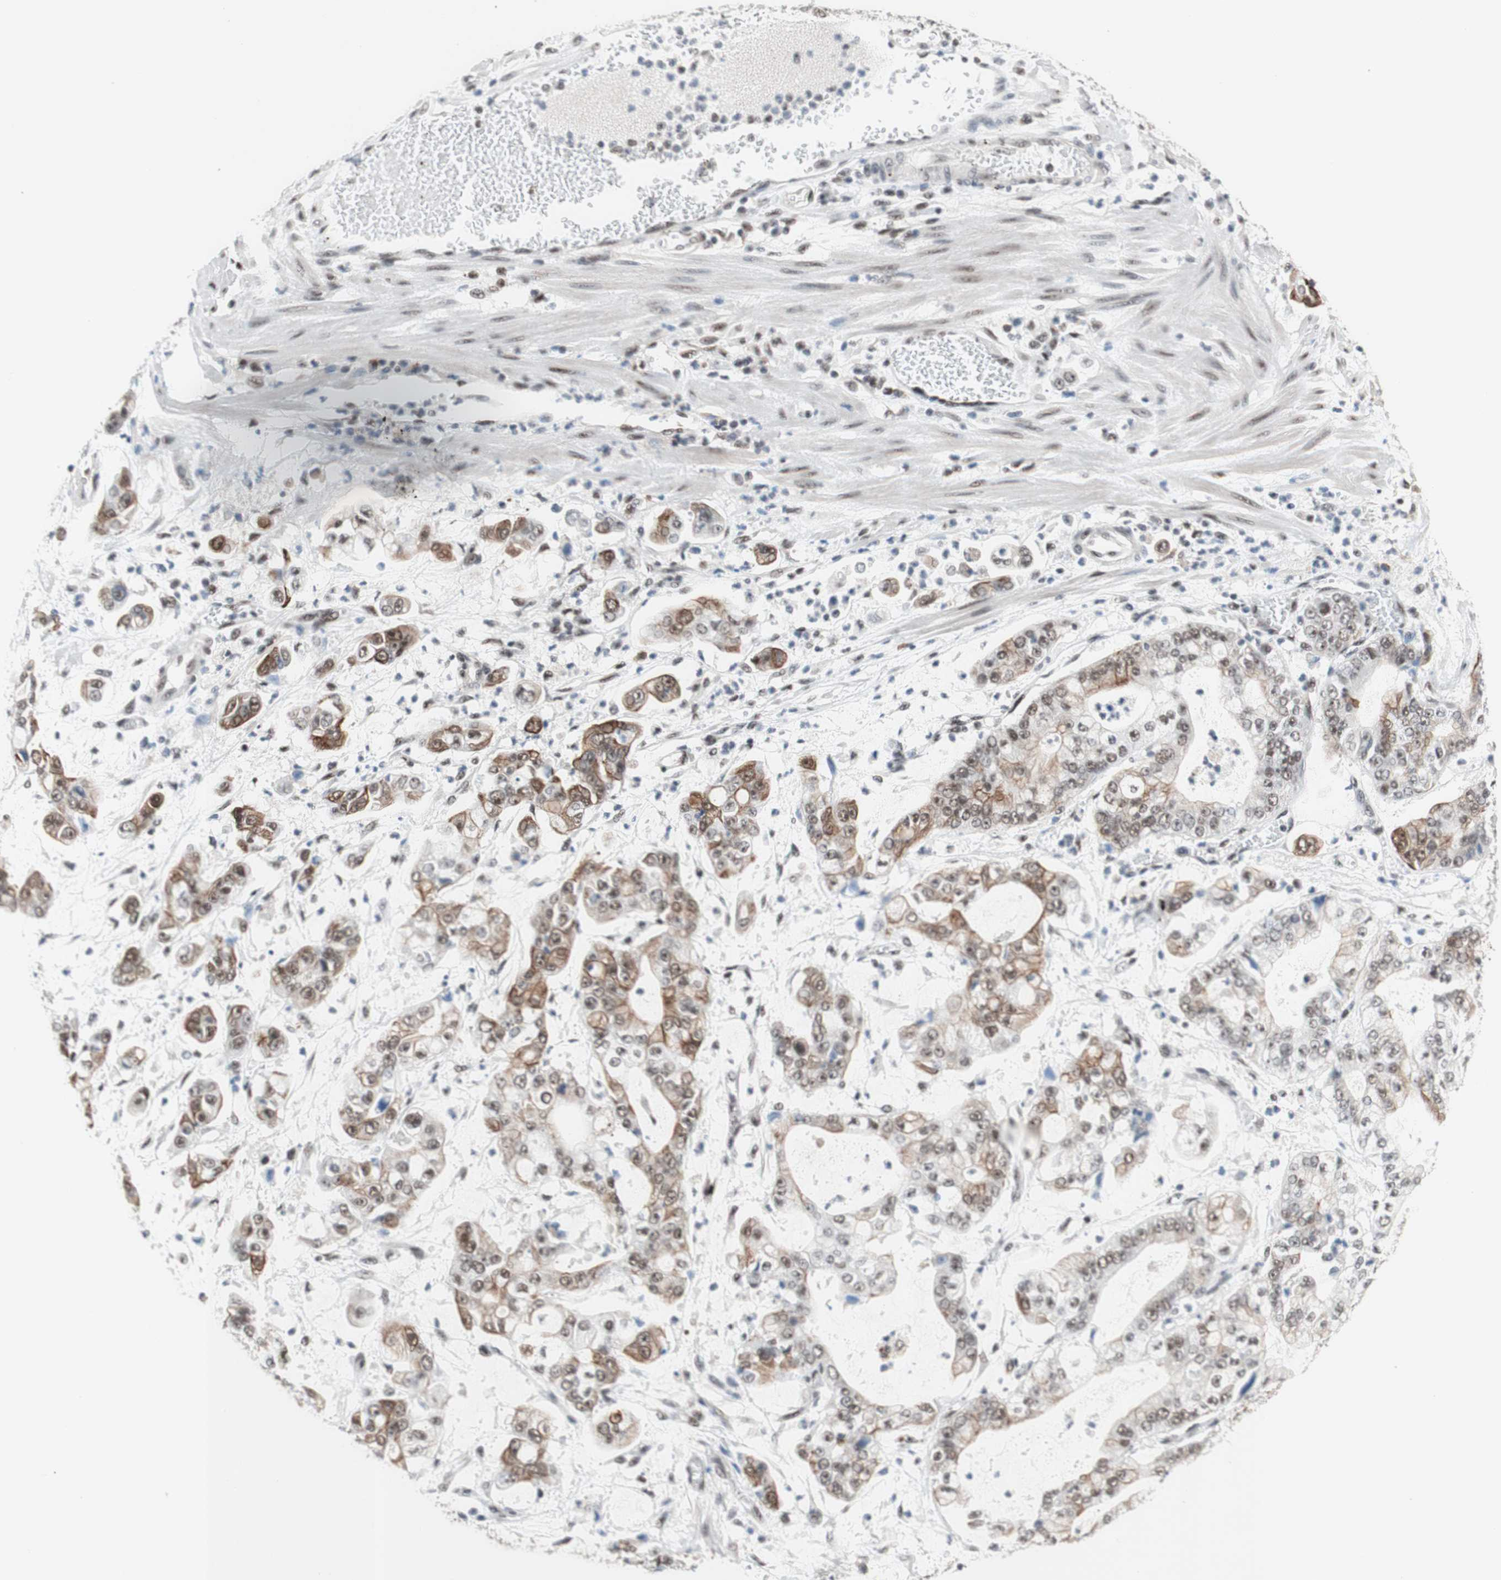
{"staining": {"intensity": "moderate", "quantity": ">75%", "location": "cytoplasmic/membranous,nuclear"}, "tissue": "stomach cancer", "cell_type": "Tumor cells", "image_type": "cancer", "snomed": [{"axis": "morphology", "description": "Adenocarcinoma, NOS"}, {"axis": "topography", "description": "Stomach"}], "caption": "This is an image of immunohistochemistry staining of stomach adenocarcinoma, which shows moderate expression in the cytoplasmic/membranous and nuclear of tumor cells.", "gene": "PRPF19", "patient": {"sex": "male", "age": 76}}